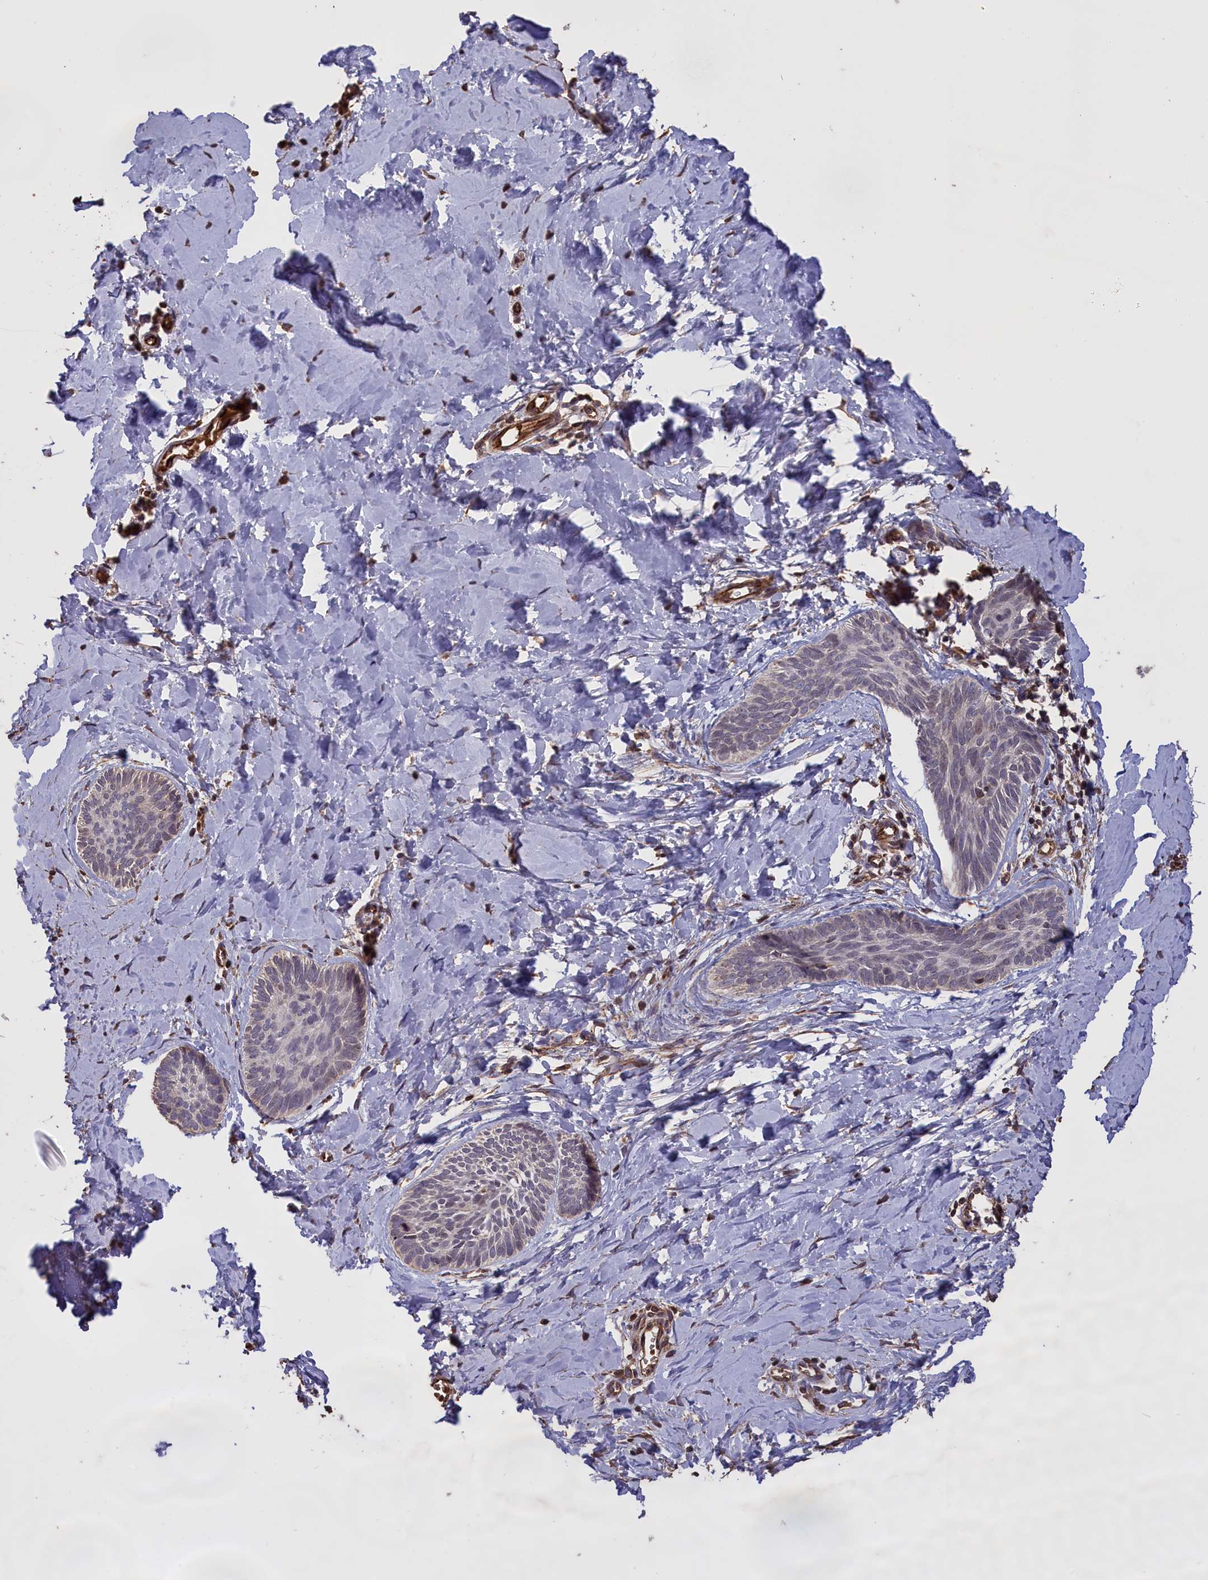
{"staining": {"intensity": "negative", "quantity": "none", "location": "none"}, "tissue": "skin cancer", "cell_type": "Tumor cells", "image_type": "cancer", "snomed": [{"axis": "morphology", "description": "Basal cell carcinoma"}, {"axis": "topography", "description": "Skin"}], "caption": "IHC of basal cell carcinoma (skin) displays no expression in tumor cells.", "gene": "CLRN2", "patient": {"sex": "female", "age": 81}}